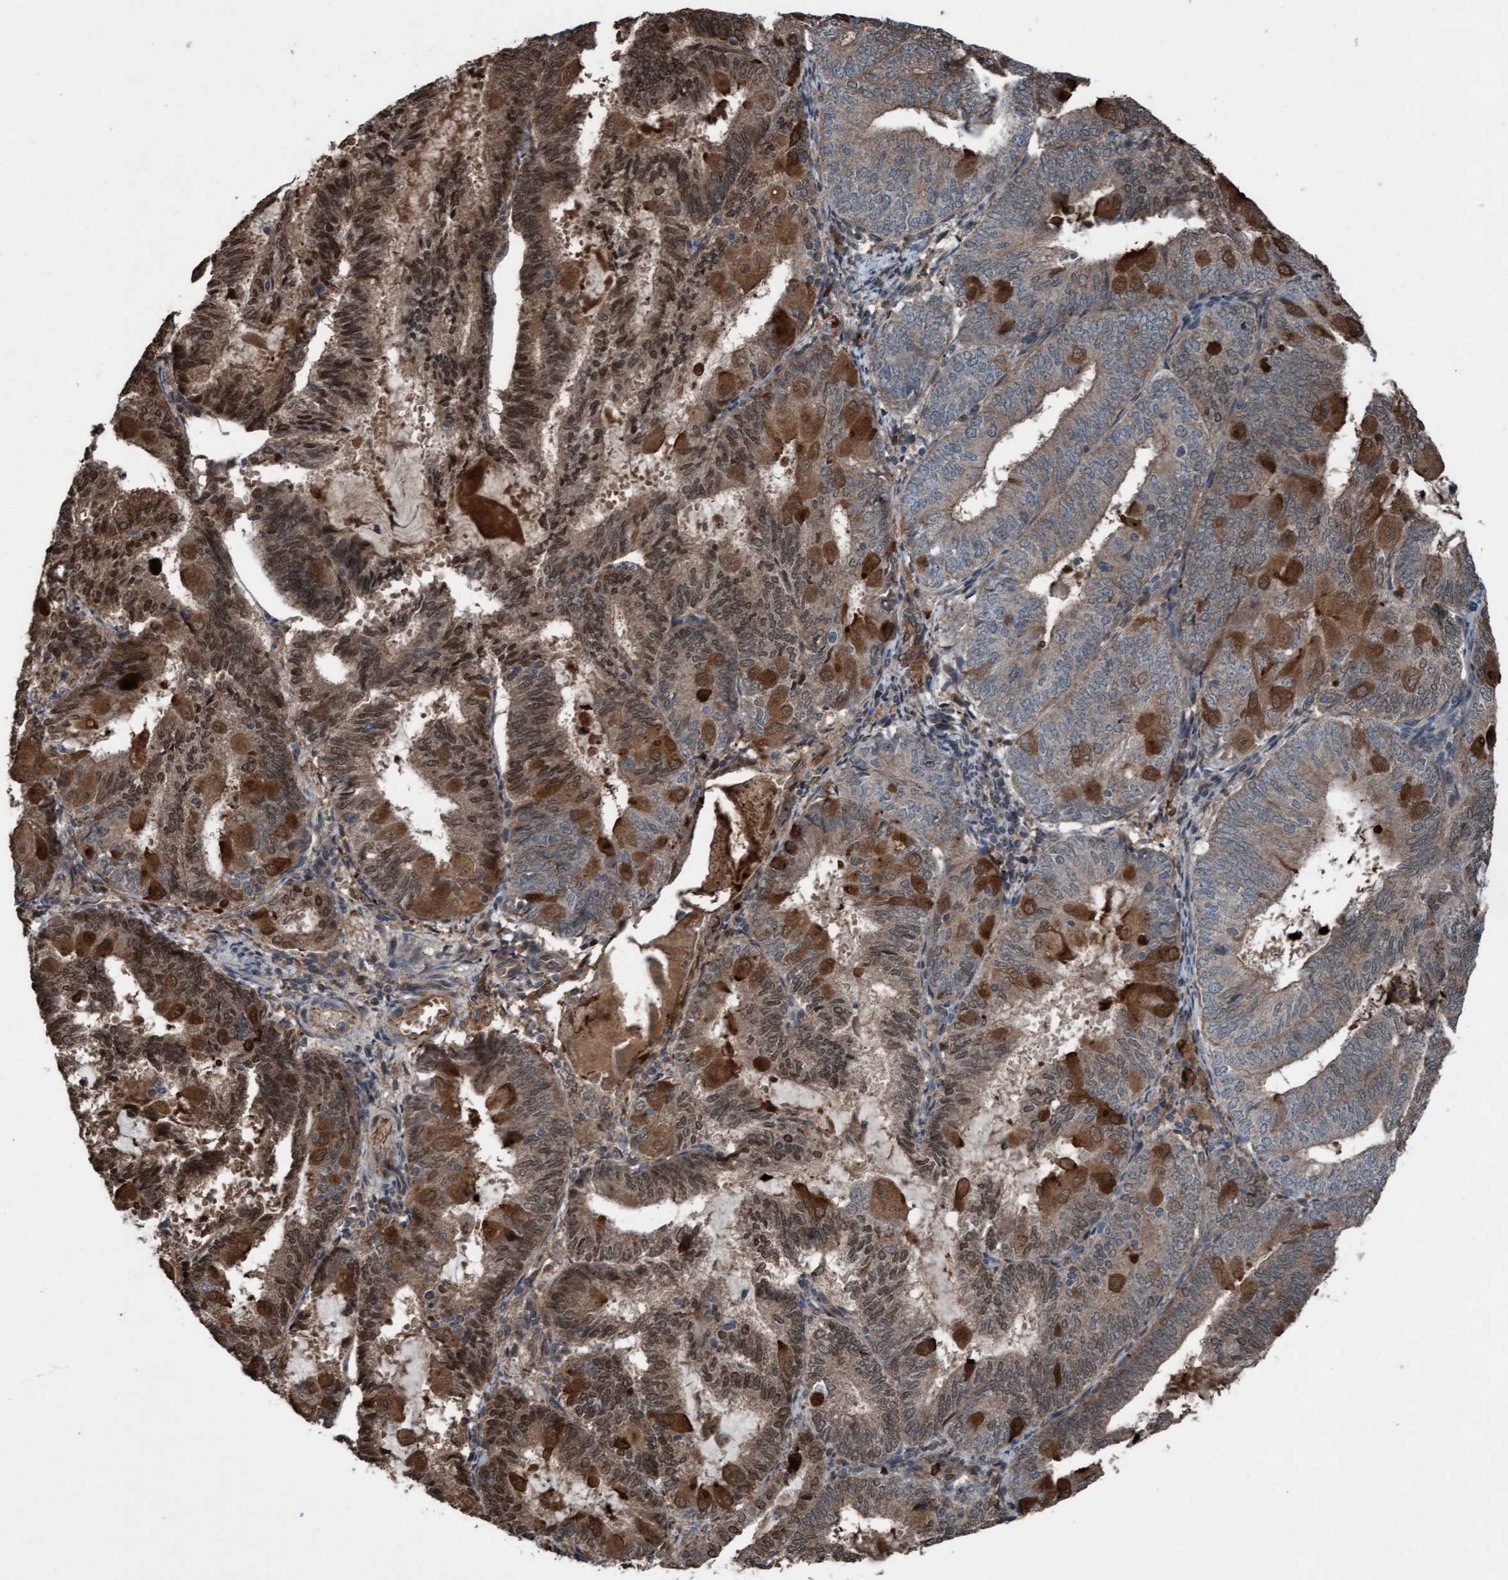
{"staining": {"intensity": "moderate", "quantity": ">75%", "location": "cytoplasmic/membranous,nuclear"}, "tissue": "endometrial cancer", "cell_type": "Tumor cells", "image_type": "cancer", "snomed": [{"axis": "morphology", "description": "Adenocarcinoma, NOS"}, {"axis": "topography", "description": "Endometrium"}], "caption": "Immunohistochemistry staining of endometrial adenocarcinoma, which demonstrates medium levels of moderate cytoplasmic/membranous and nuclear positivity in approximately >75% of tumor cells indicating moderate cytoplasmic/membranous and nuclear protein positivity. The staining was performed using DAB (brown) for protein detection and nuclei were counterstained in hematoxylin (blue).", "gene": "PLXNB2", "patient": {"sex": "female", "age": 81}}